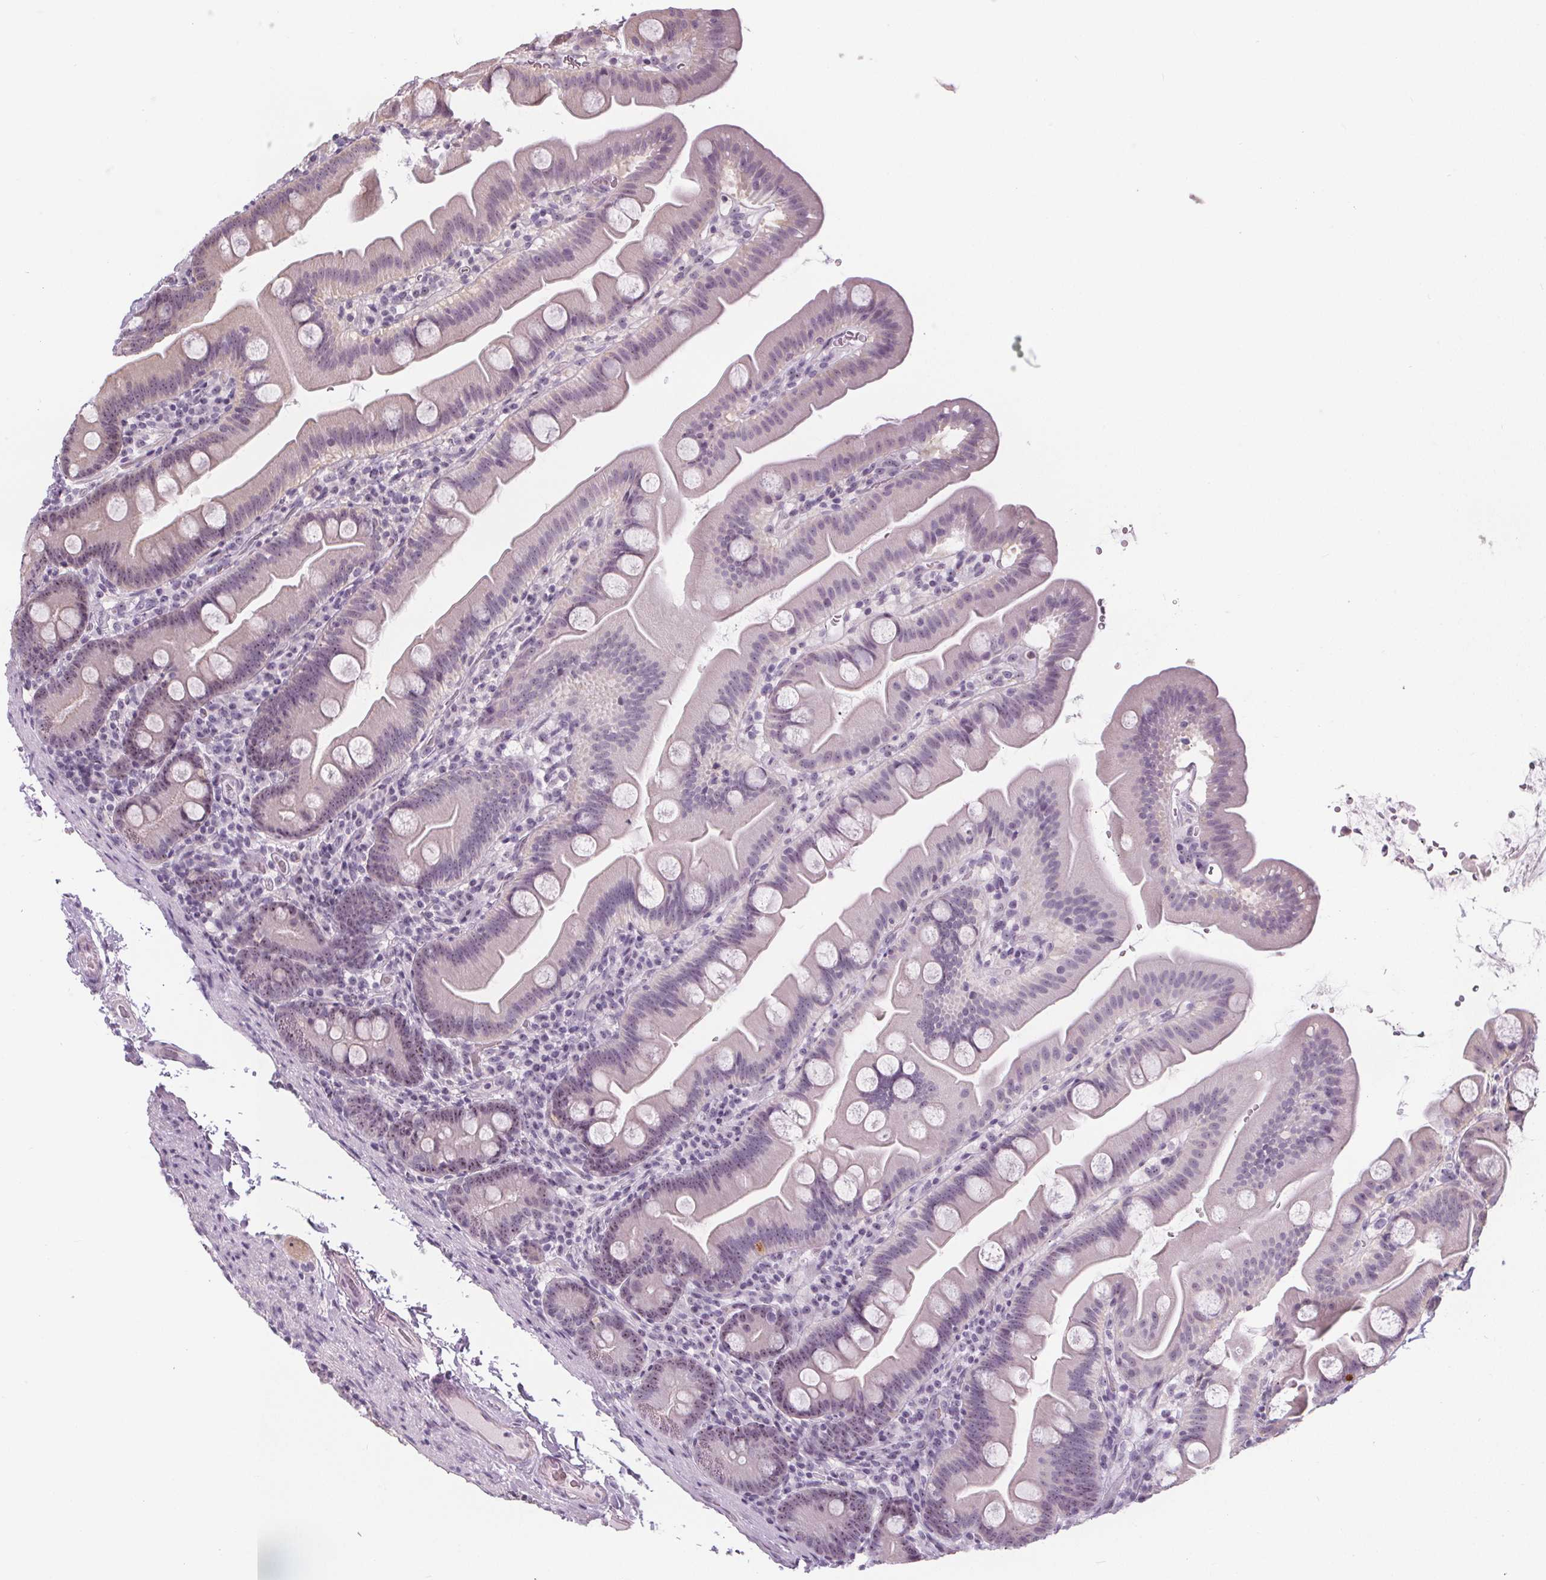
{"staining": {"intensity": "weak", "quantity": "25%-75%", "location": "cytoplasmic/membranous,nuclear"}, "tissue": "small intestine", "cell_type": "Glandular cells", "image_type": "normal", "snomed": [{"axis": "morphology", "description": "Normal tissue, NOS"}, {"axis": "topography", "description": "Small intestine"}], "caption": "Immunohistochemistry of benign human small intestine reveals low levels of weak cytoplasmic/membranous,nuclear staining in about 25%-75% of glandular cells.", "gene": "NOLC1", "patient": {"sex": "female", "age": 68}}